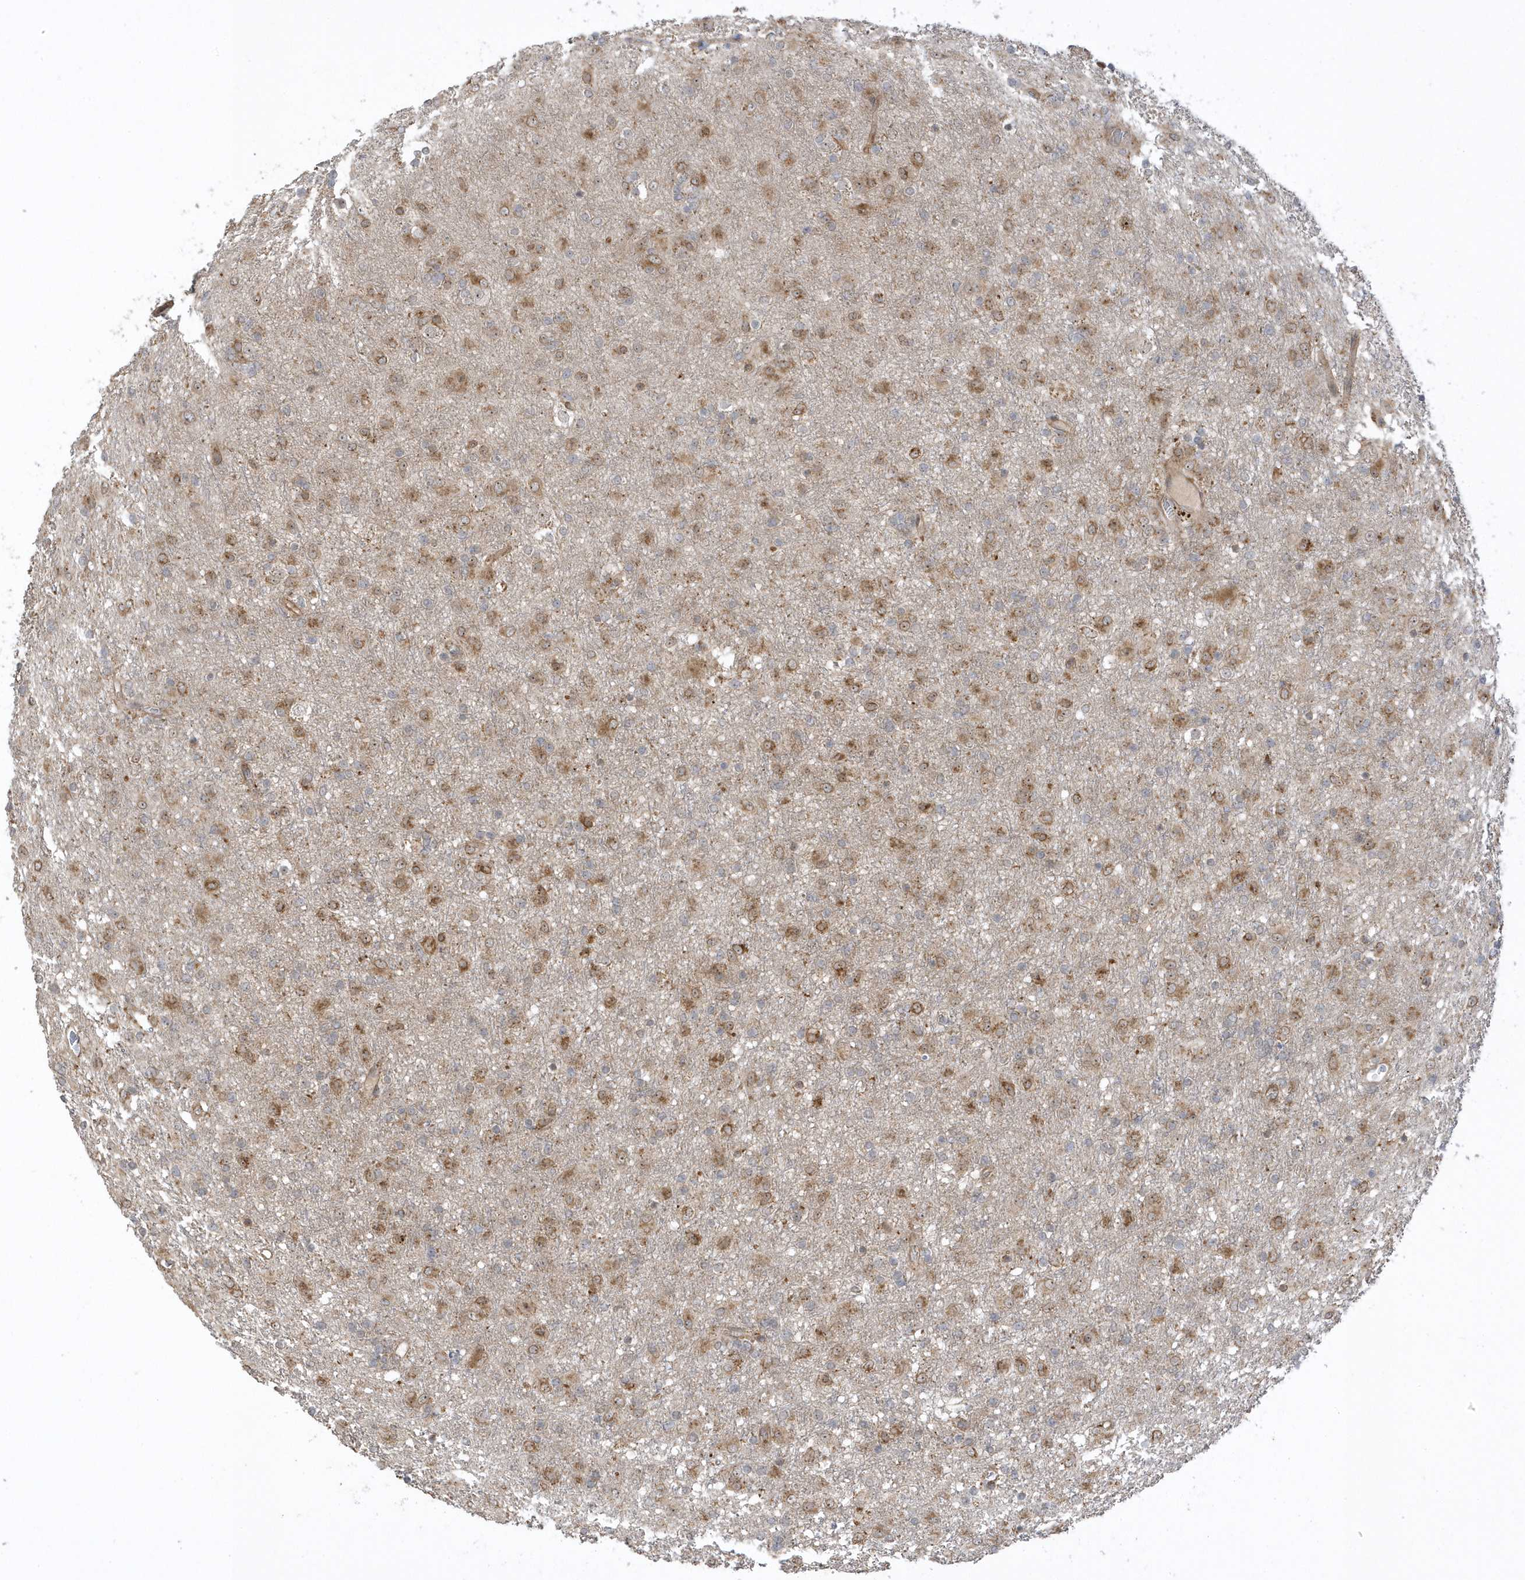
{"staining": {"intensity": "moderate", "quantity": "25%-75%", "location": "cytoplasmic/membranous"}, "tissue": "glioma", "cell_type": "Tumor cells", "image_type": "cancer", "snomed": [{"axis": "morphology", "description": "Glioma, malignant, Low grade"}, {"axis": "topography", "description": "Brain"}], "caption": "A brown stain labels moderate cytoplasmic/membranous staining of a protein in human glioma tumor cells. (brown staining indicates protein expression, while blue staining denotes nuclei).", "gene": "ECM2", "patient": {"sex": "male", "age": 65}}